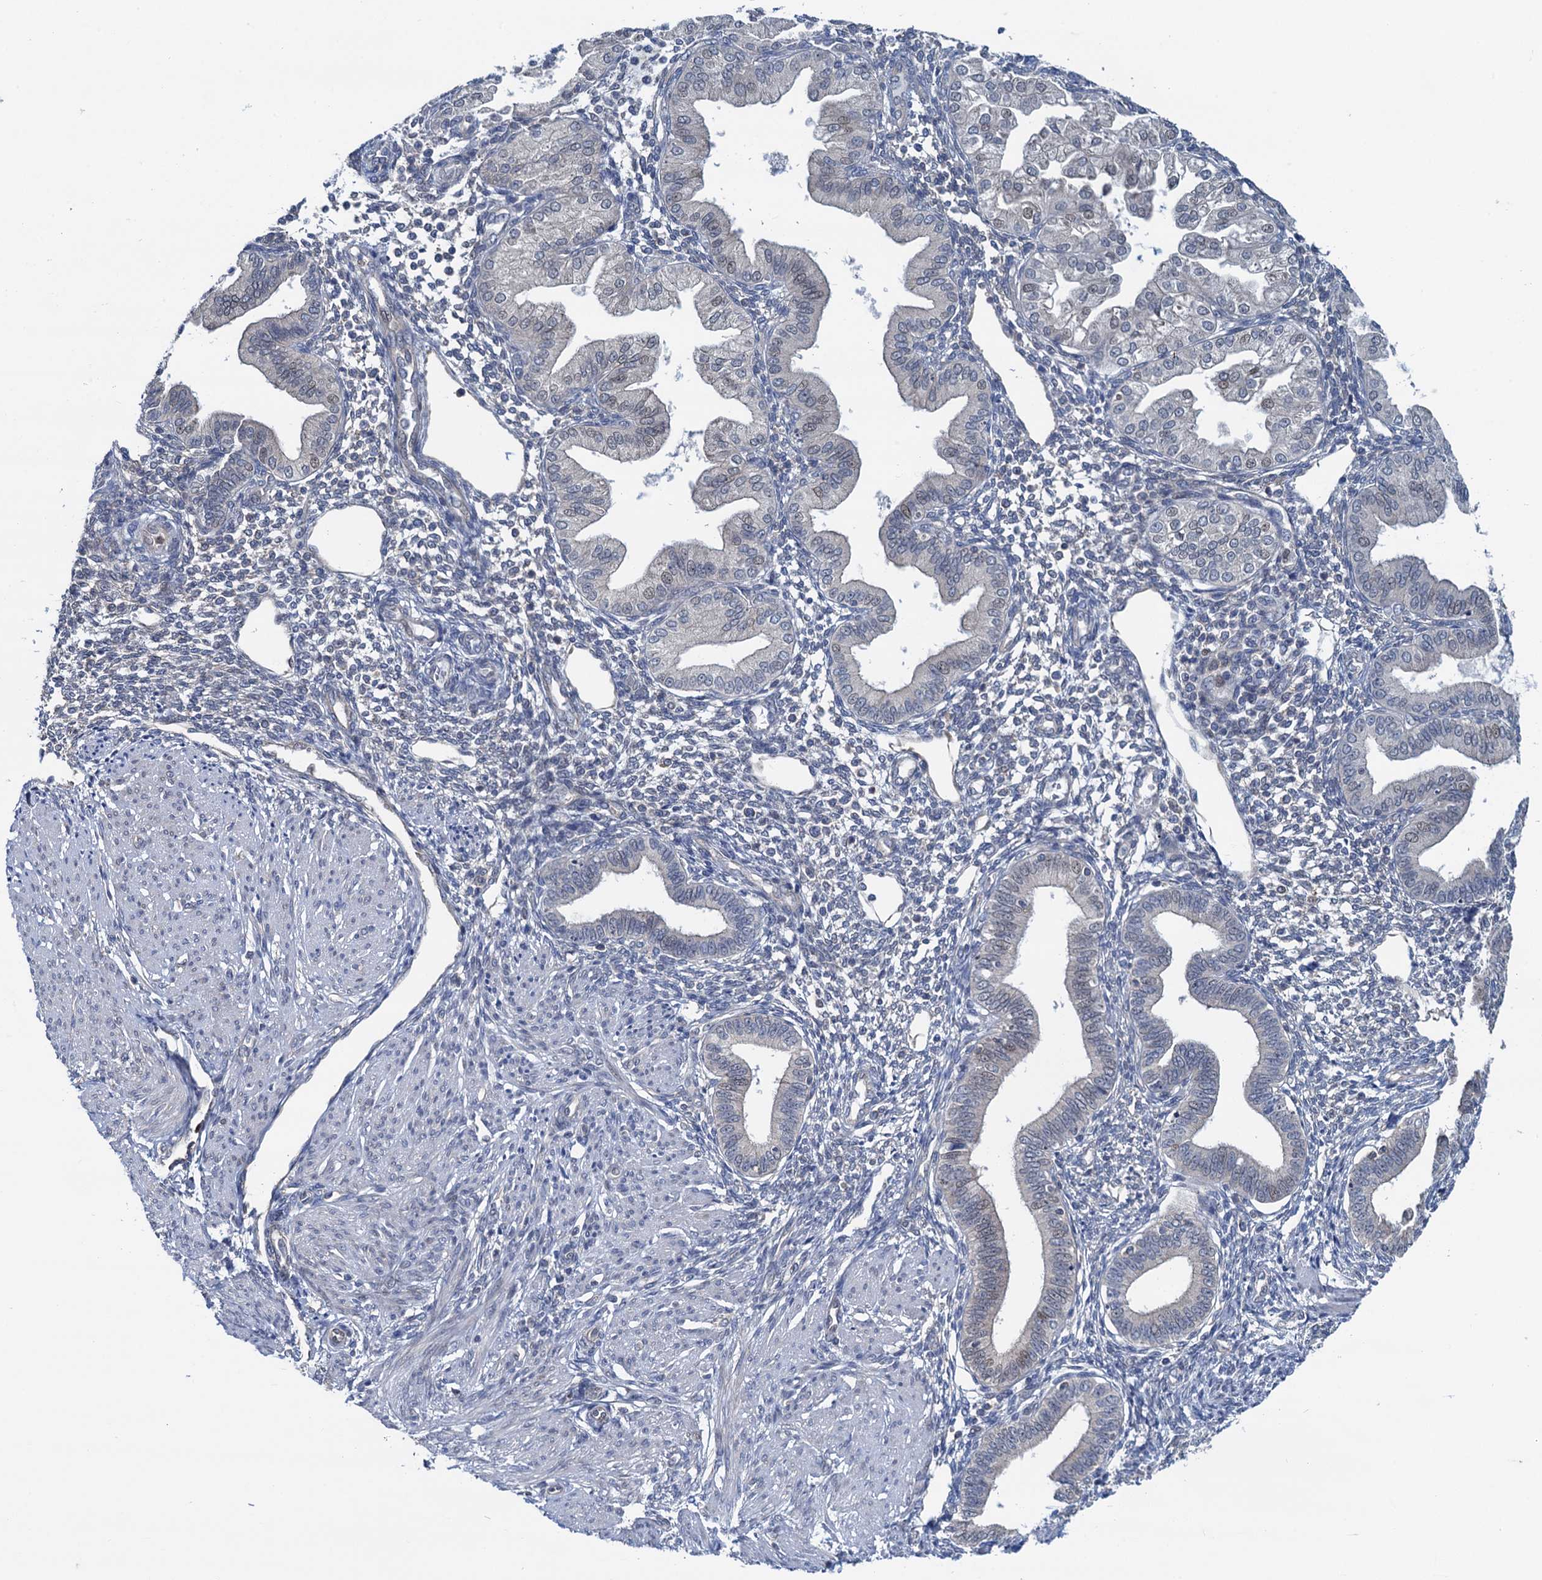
{"staining": {"intensity": "negative", "quantity": "none", "location": "none"}, "tissue": "endometrium", "cell_type": "Cells in endometrial stroma", "image_type": "normal", "snomed": [{"axis": "morphology", "description": "Normal tissue, NOS"}, {"axis": "topography", "description": "Endometrium"}], "caption": "This image is of unremarkable endometrium stained with IHC to label a protein in brown with the nuclei are counter-stained blue. There is no expression in cells in endometrial stroma.", "gene": "RNF125", "patient": {"sex": "female", "age": 53}}